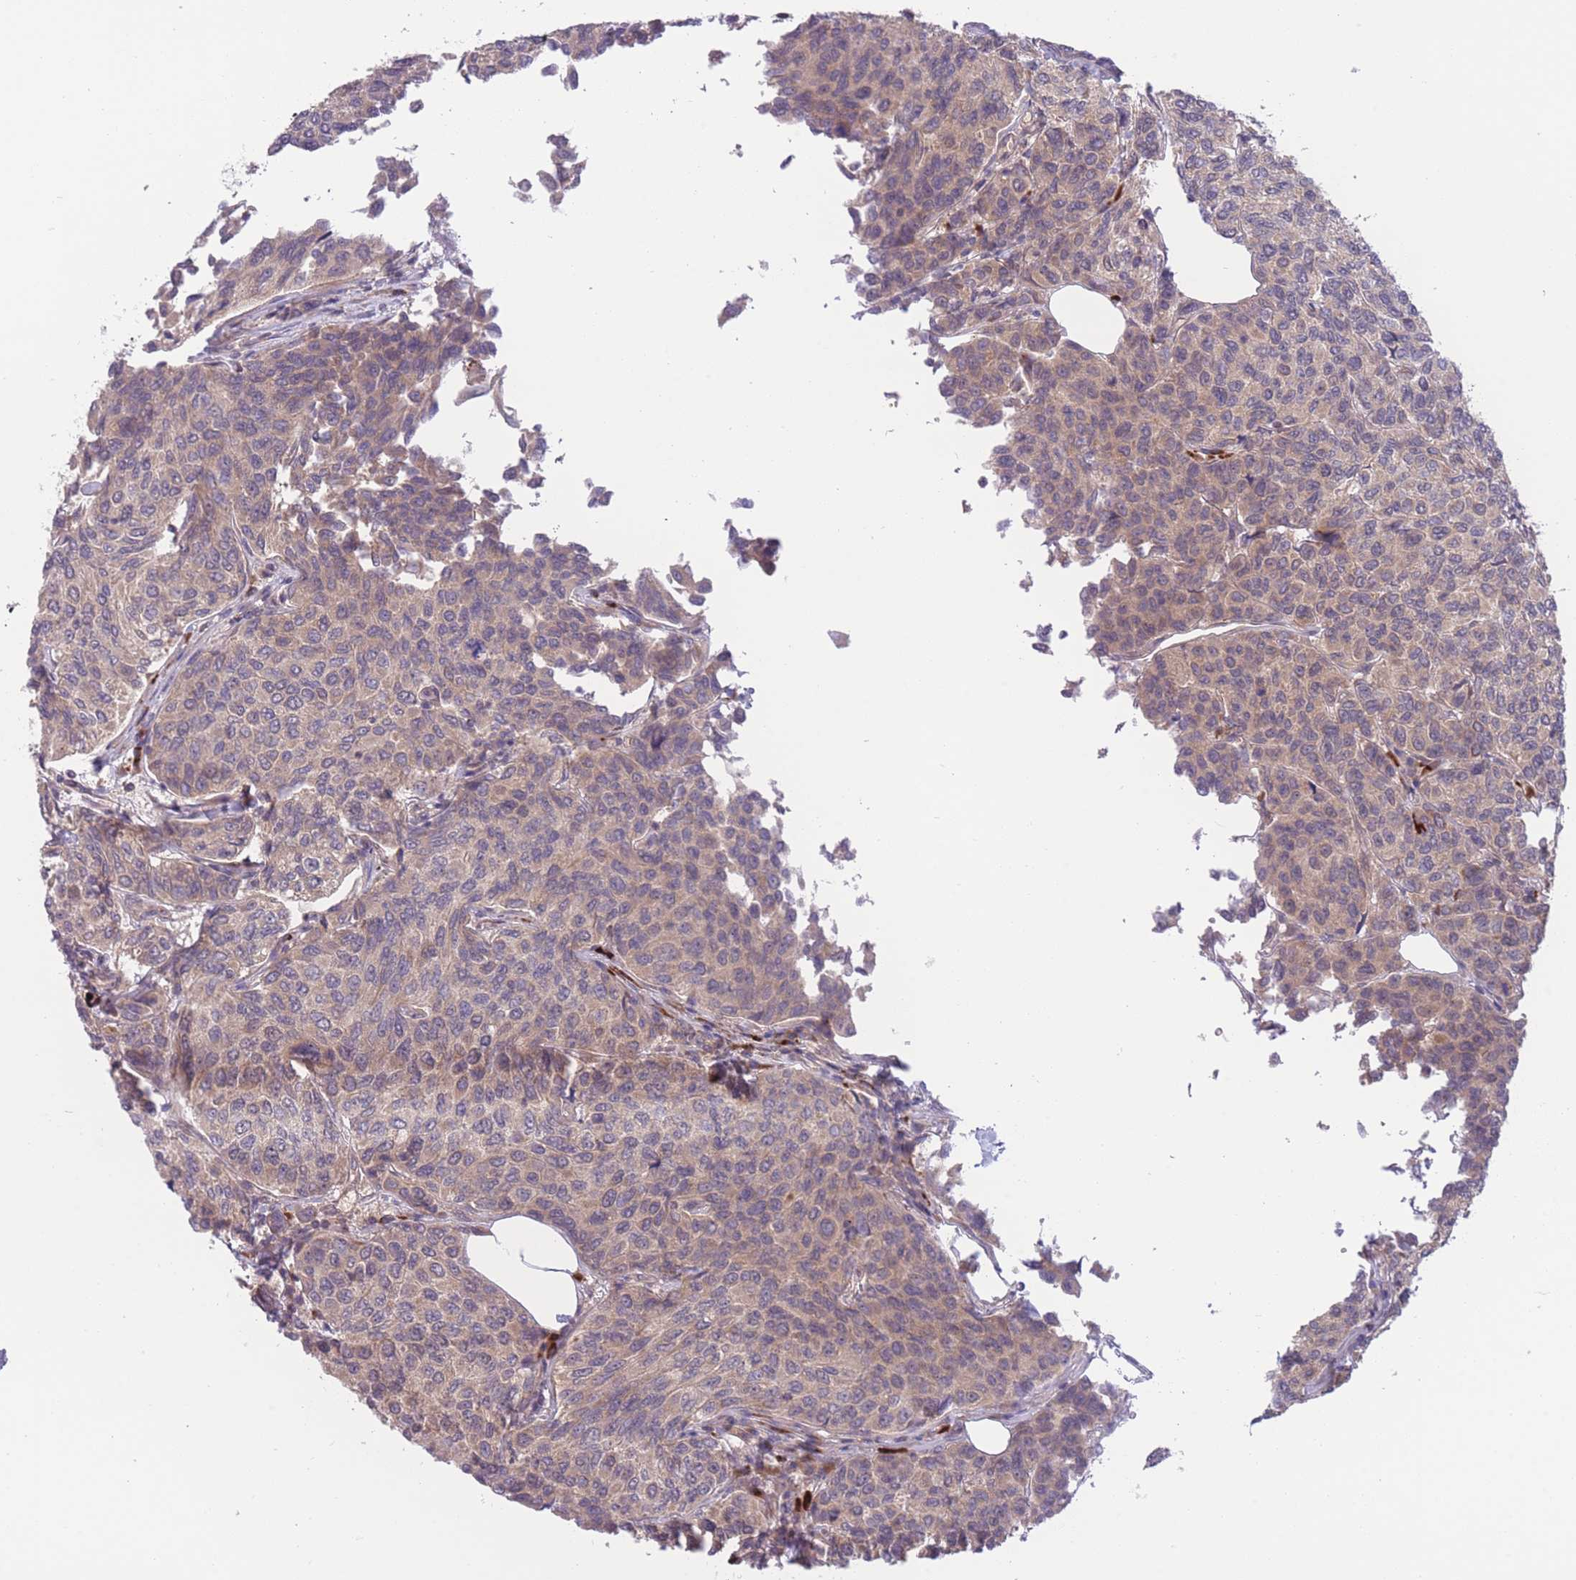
{"staining": {"intensity": "weak", "quantity": ">75%", "location": "cytoplasmic/membranous"}, "tissue": "breast cancer", "cell_type": "Tumor cells", "image_type": "cancer", "snomed": [{"axis": "morphology", "description": "Duct carcinoma"}, {"axis": "topography", "description": "Breast"}], "caption": "Immunohistochemistry (IHC) histopathology image of neoplastic tissue: breast cancer stained using immunohistochemistry (IHC) exhibits low levels of weak protein expression localized specifically in the cytoplasmic/membranous of tumor cells, appearing as a cytoplasmic/membranous brown color.", "gene": "CDC25B", "patient": {"sex": "female", "age": 55}}